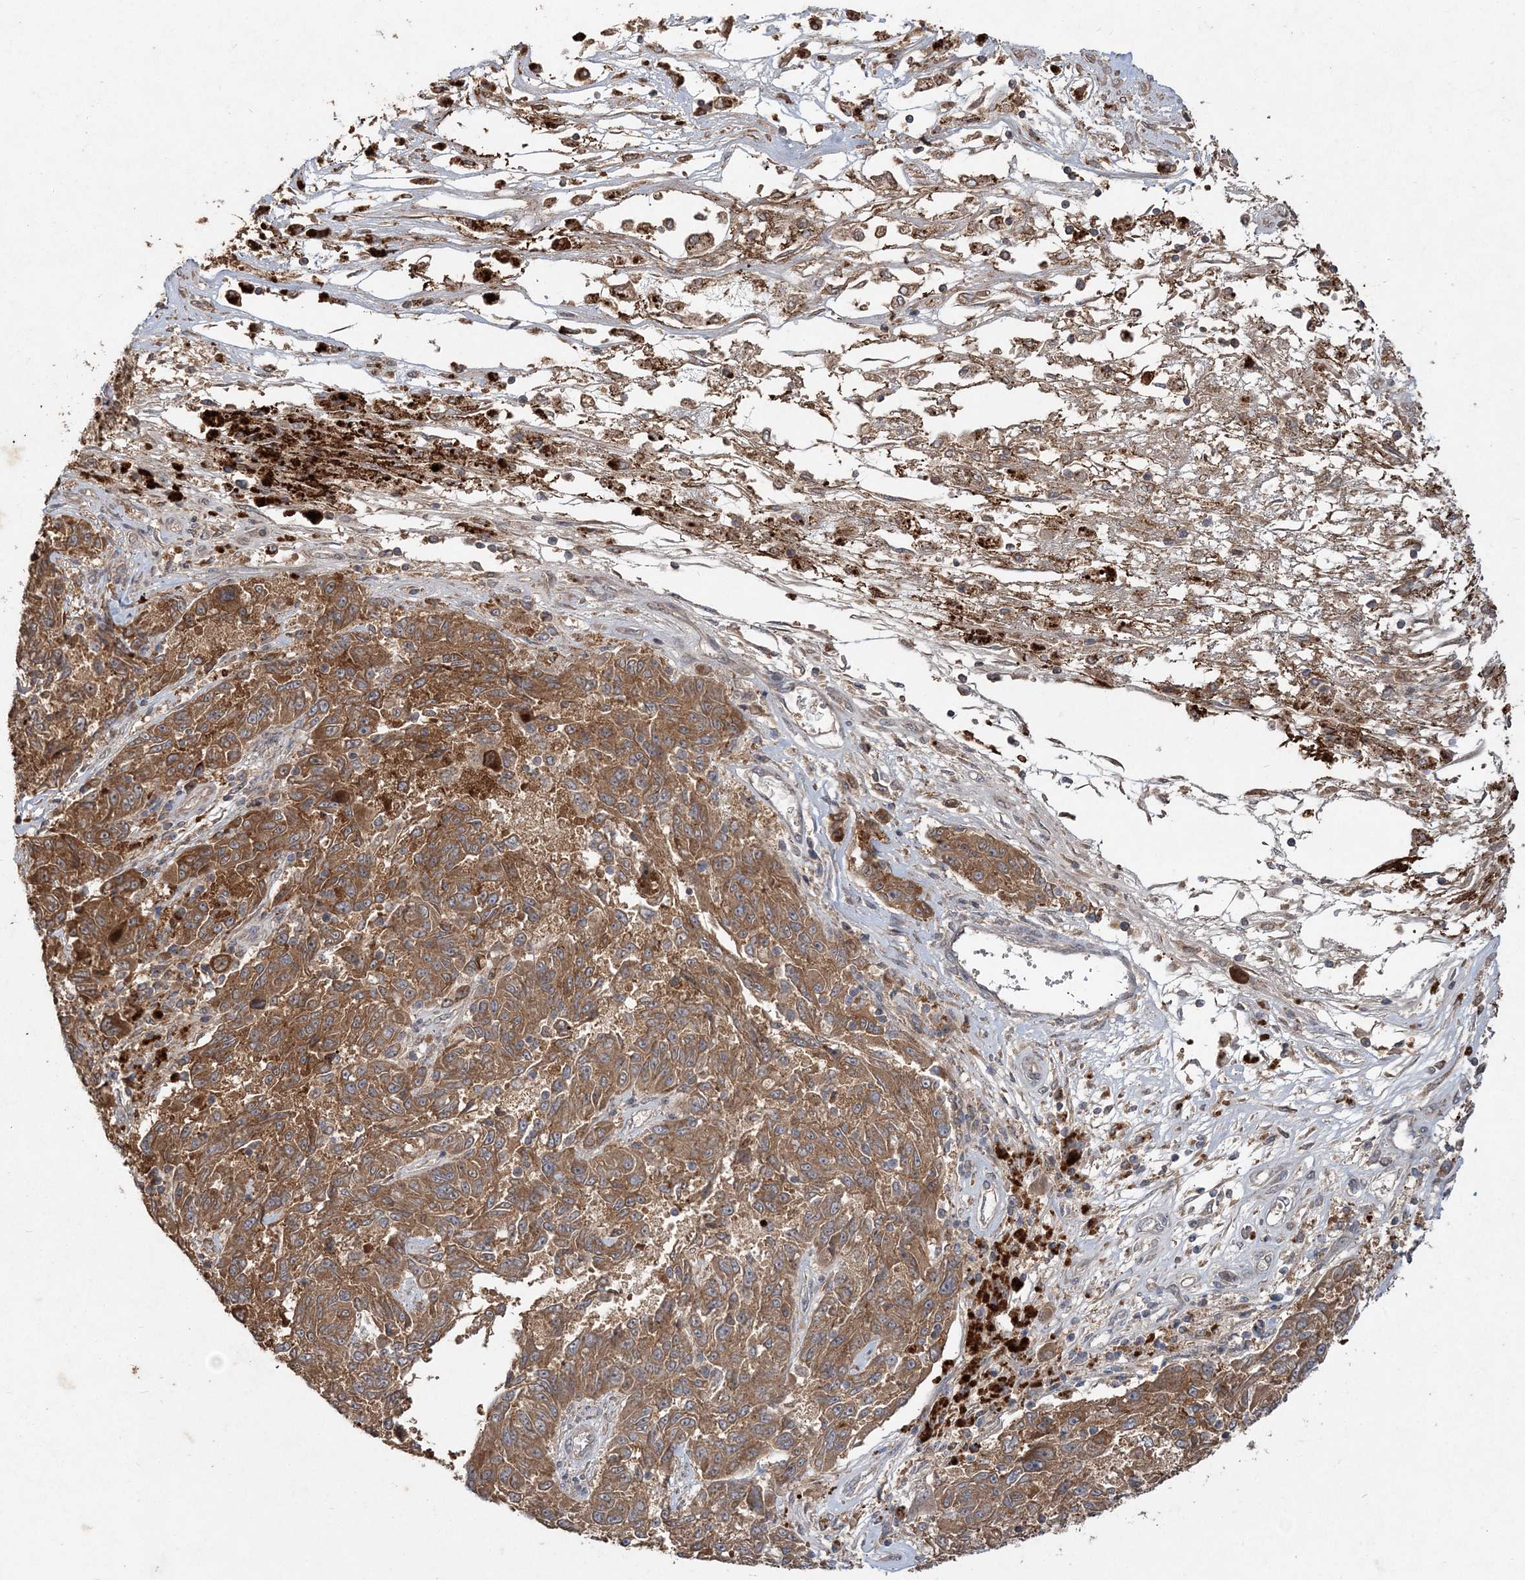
{"staining": {"intensity": "moderate", "quantity": ">75%", "location": "cytoplasmic/membranous"}, "tissue": "melanoma", "cell_type": "Tumor cells", "image_type": "cancer", "snomed": [{"axis": "morphology", "description": "Malignant melanoma, NOS"}, {"axis": "topography", "description": "Skin"}], "caption": "Immunohistochemistry (IHC) photomicrograph of neoplastic tissue: malignant melanoma stained using IHC demonstrates medium levels of moderate protein expression localized specifically in the cytoplasmic/membranous of tumor cells, appearing as a cytoplasmic/membranous brown color.", "gene": "SPRY1", "patient": {"sex": "male", "age": 53}}